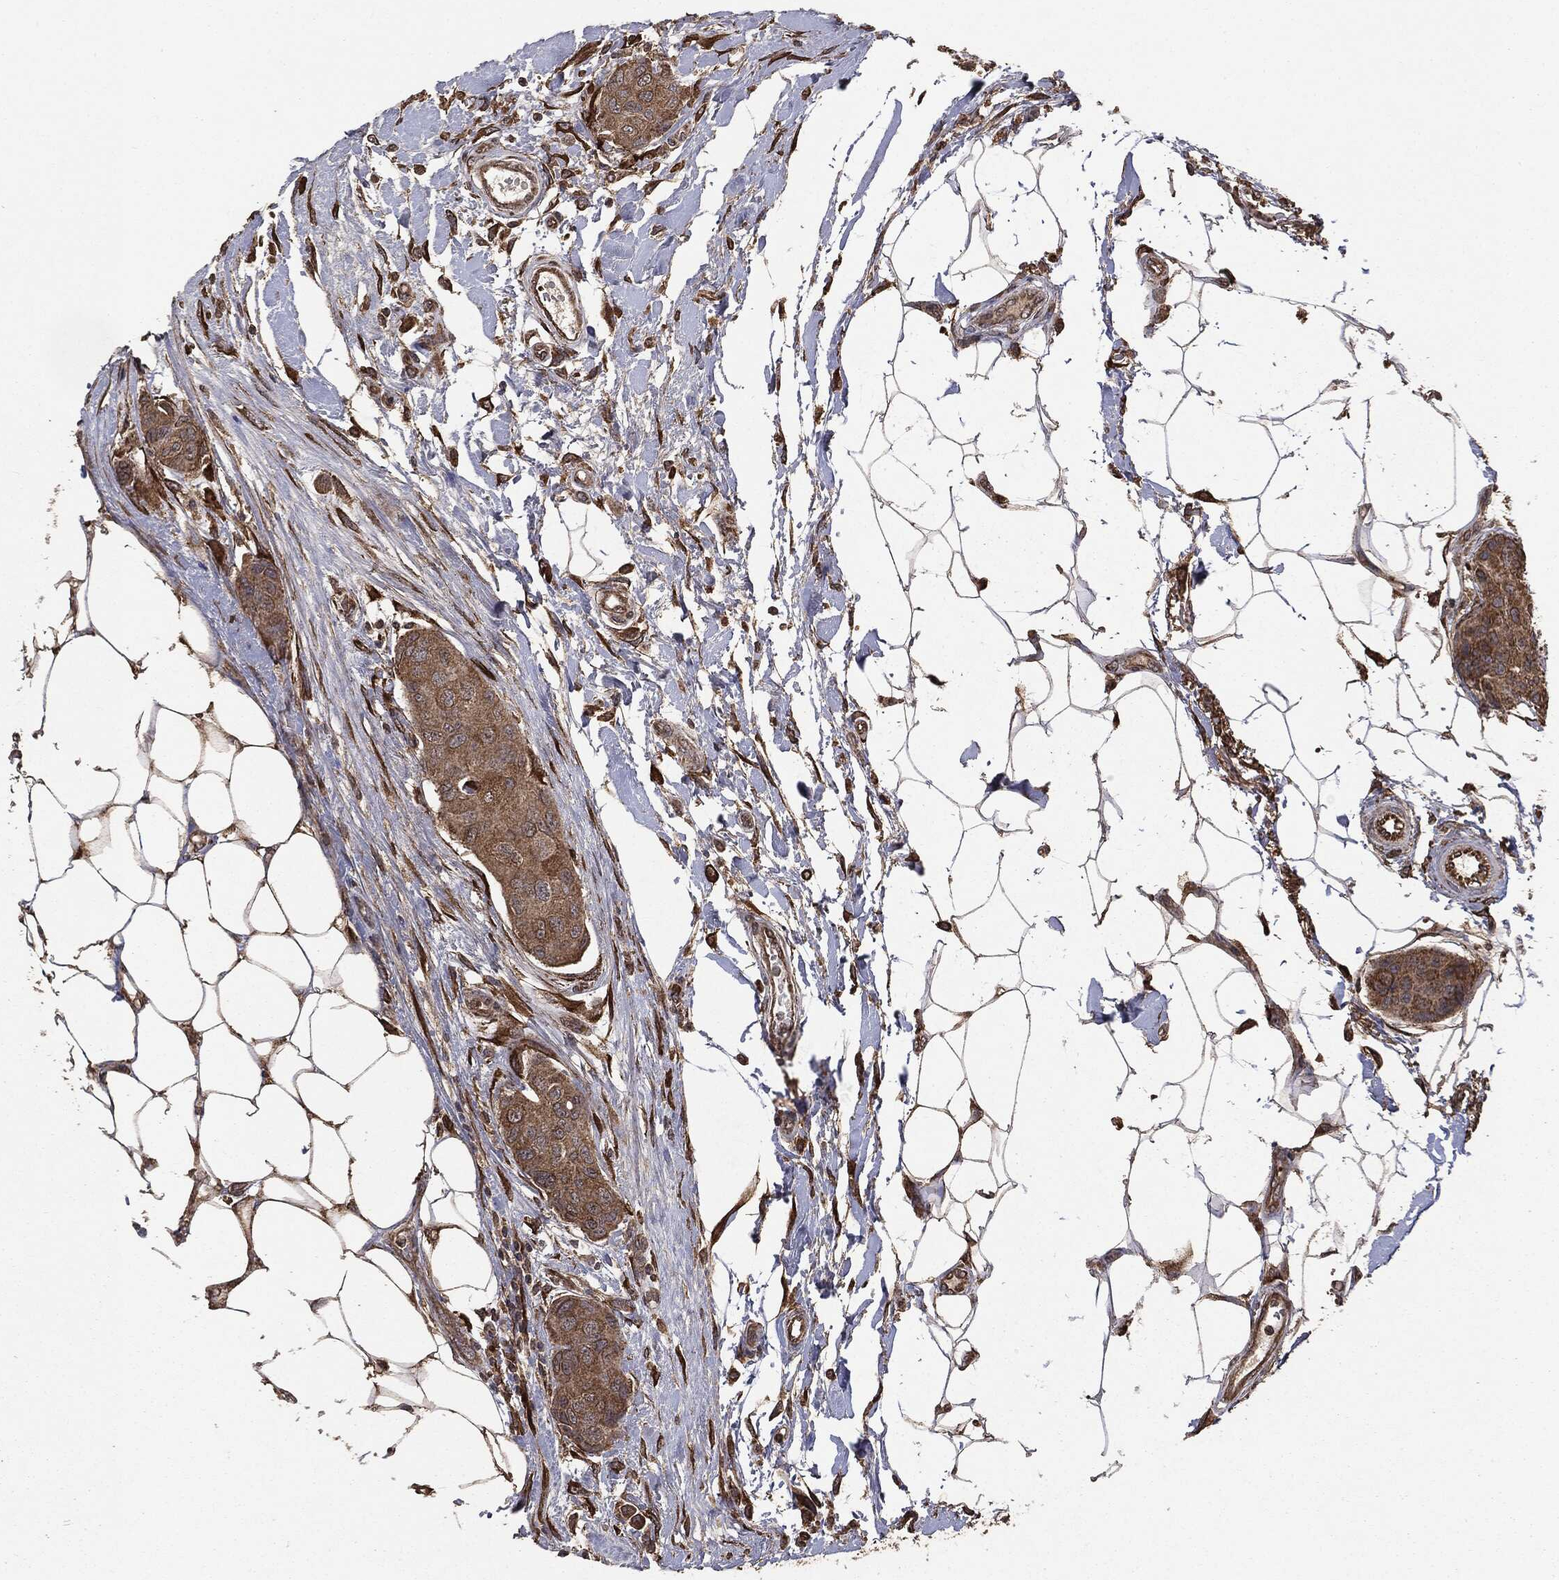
{"staining": {"intensity": "moderate", "quantity": ">75%", "location": "cytoplasmic/membranous"}, "tissue": "breast cancer", "cell_type": "Tumor cells", "image_type": "cancer", "snomed": [{"axis": "morphology", "description": "Duct carcinoma"}, {"axis": "topography", "description": "Breast"}, {"axis": "topography", "description": "Lymph node"}], "caption": "Human intraductal carcinoma (breast) stained with a protein marker demonstrates moderate staining in tumor cells.", "gene": "MTOR", "patient": {"sex": "female", "age": 80}}